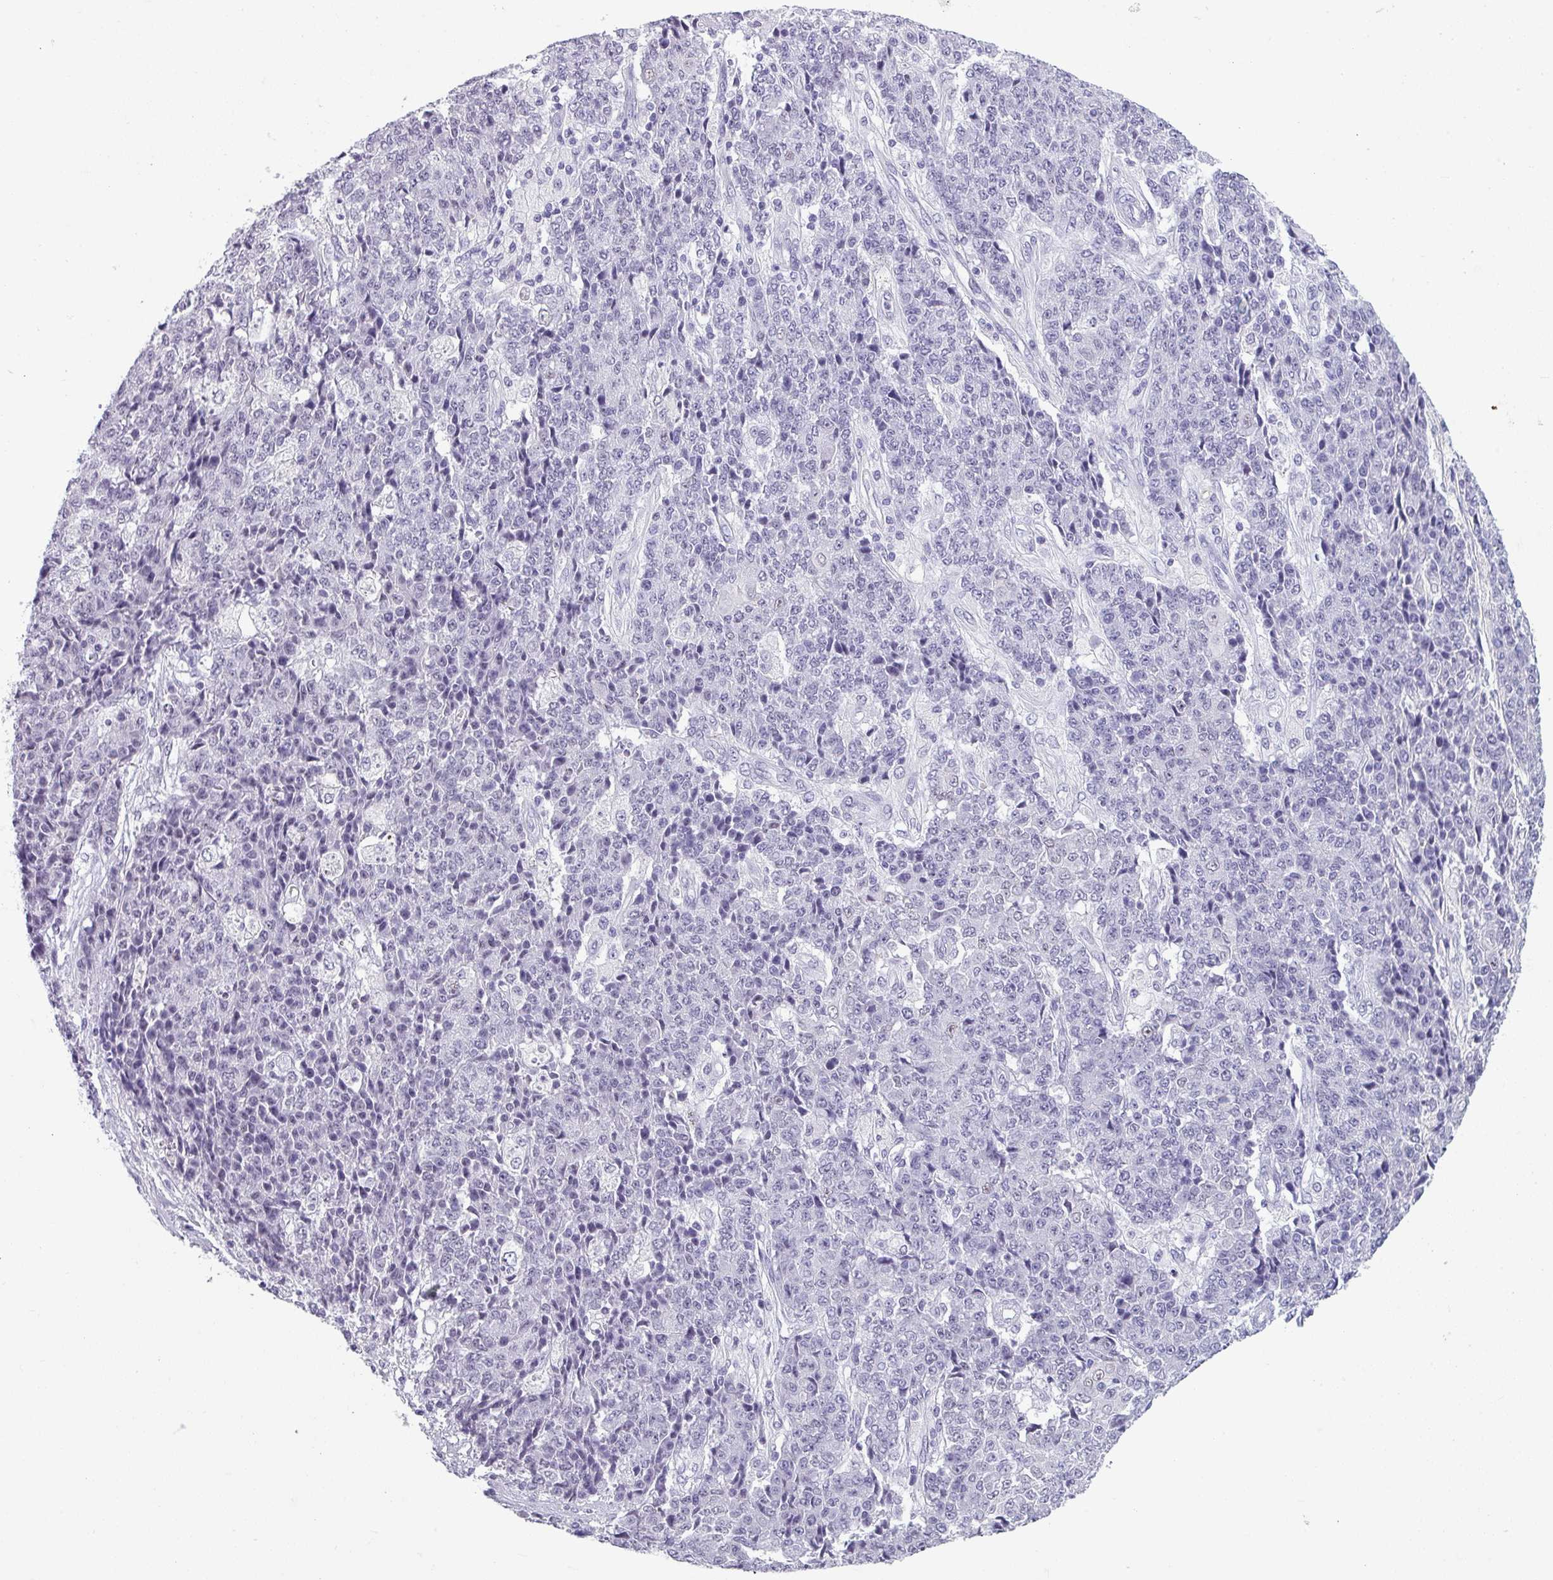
{"staining": {"intensity": "negative", "quantity": "none", "location": "none"}, "tissue": "ovarian cancer", "cell_type": "Tumor cells", "image_type": "cancer", "snomed": [{"axis": "morphology", "description": "Carcinoma, endometroid"}, {"axis": "topography", "description": "Ovary"}], "caption": "This is an immunohistochemistry photomicrograph of human ovarian cancer (endometroid carcinoma). There is no expression in tumor cells.", "gene": "SRGAP1", "patient": {"sex": "female", "age": 42}}